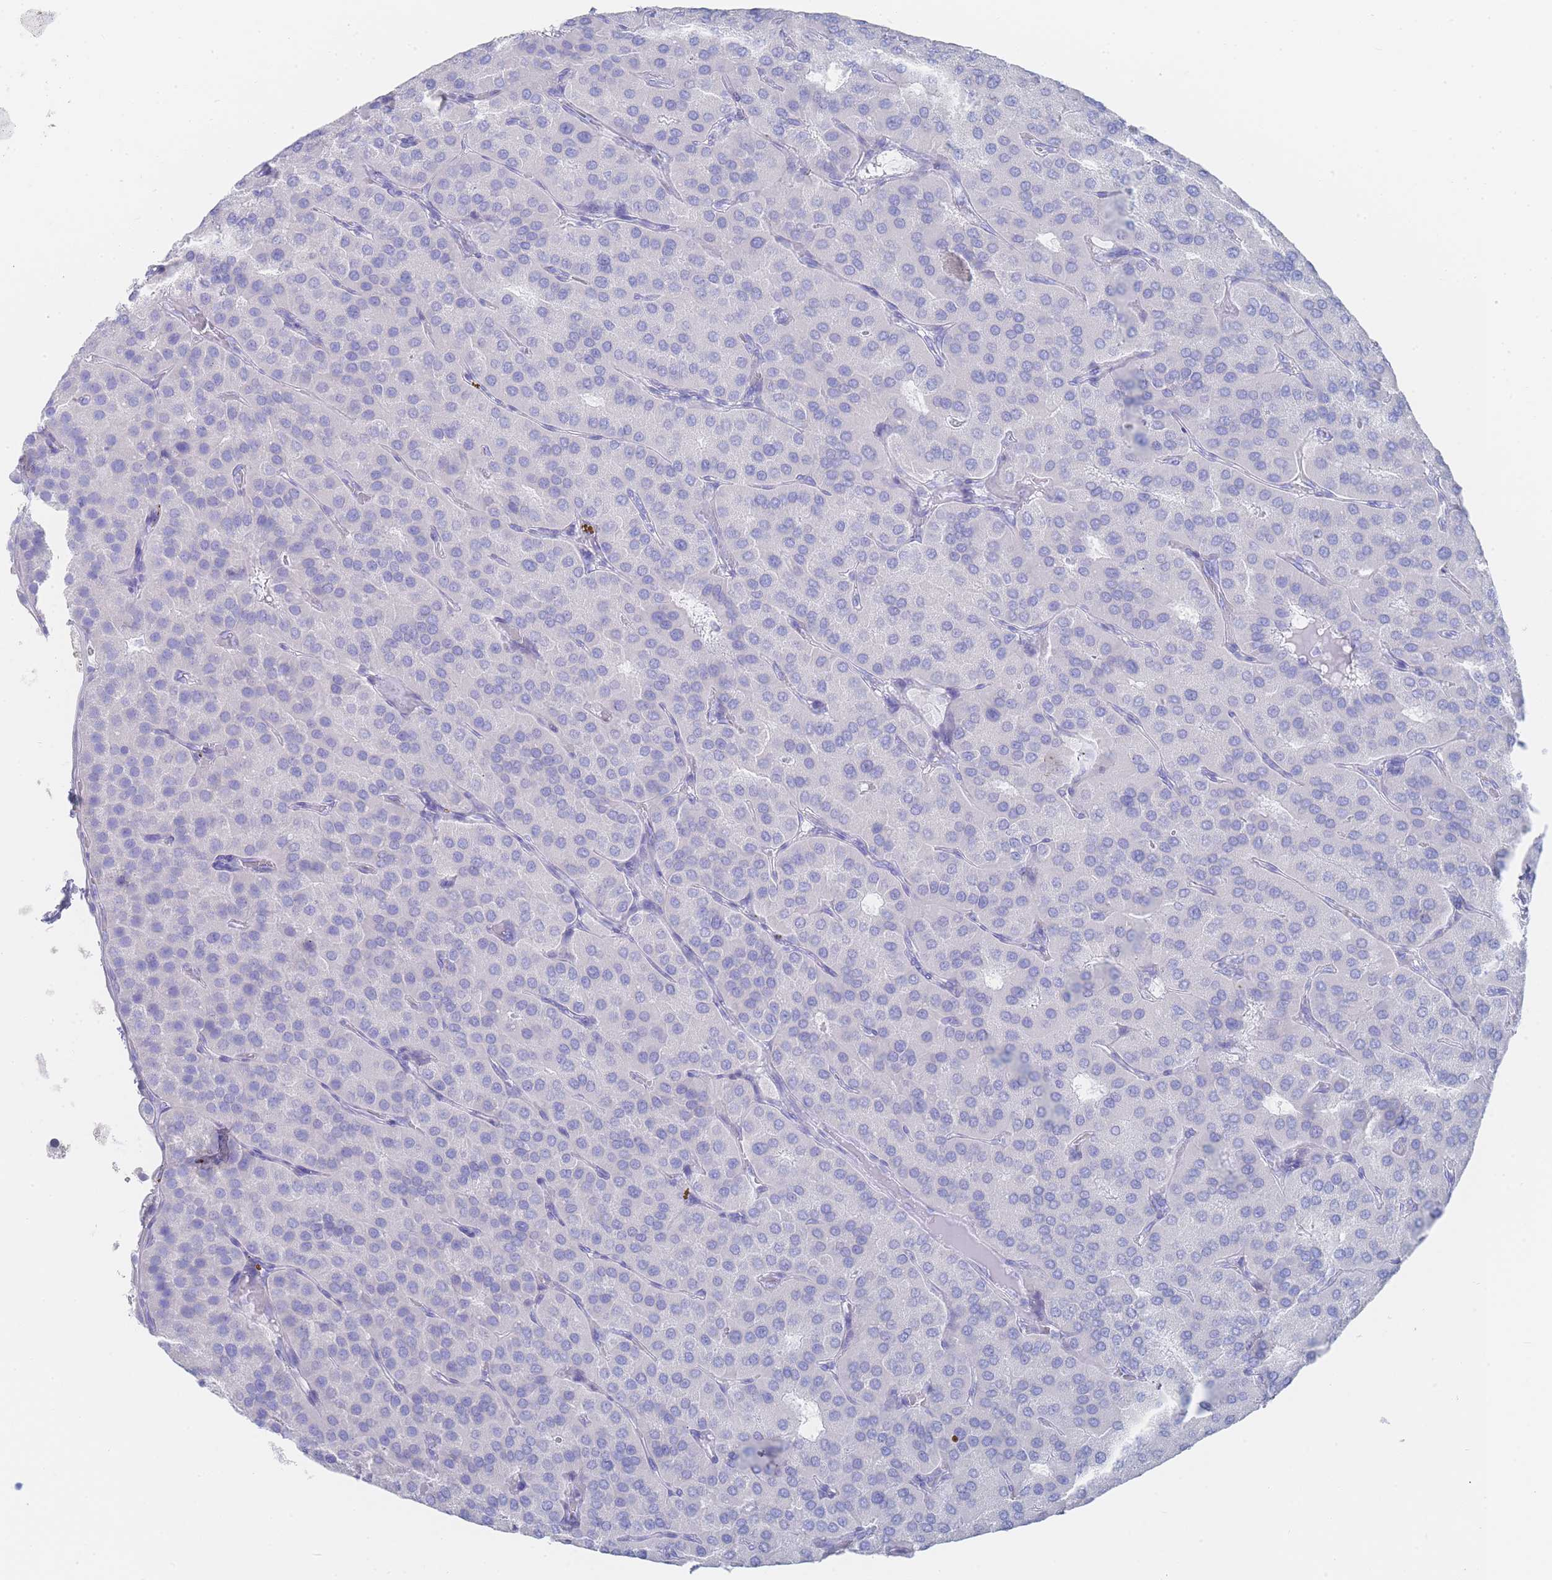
{"staining": {"intensity": "negative", "quantity": "none", "location": "none"}, "tissue": "parathyroid gland", "cell_type": "Glandular cells", "image_type": "normal", "snomed": [{"axis": "morphology", "description": "Normal tissue, NOS"}, {"axis": "morphology", "description": "Adenoma, NOS"}, {"axis": "topography", "description": "Parathyroid gland"}], "caption": "Immunohistochemistry of unremarkable parathyroid gland reveals no staining in glandular cells.", "gene": "LRRC37A2", "patient": {"sex": "female", "age": 86}}